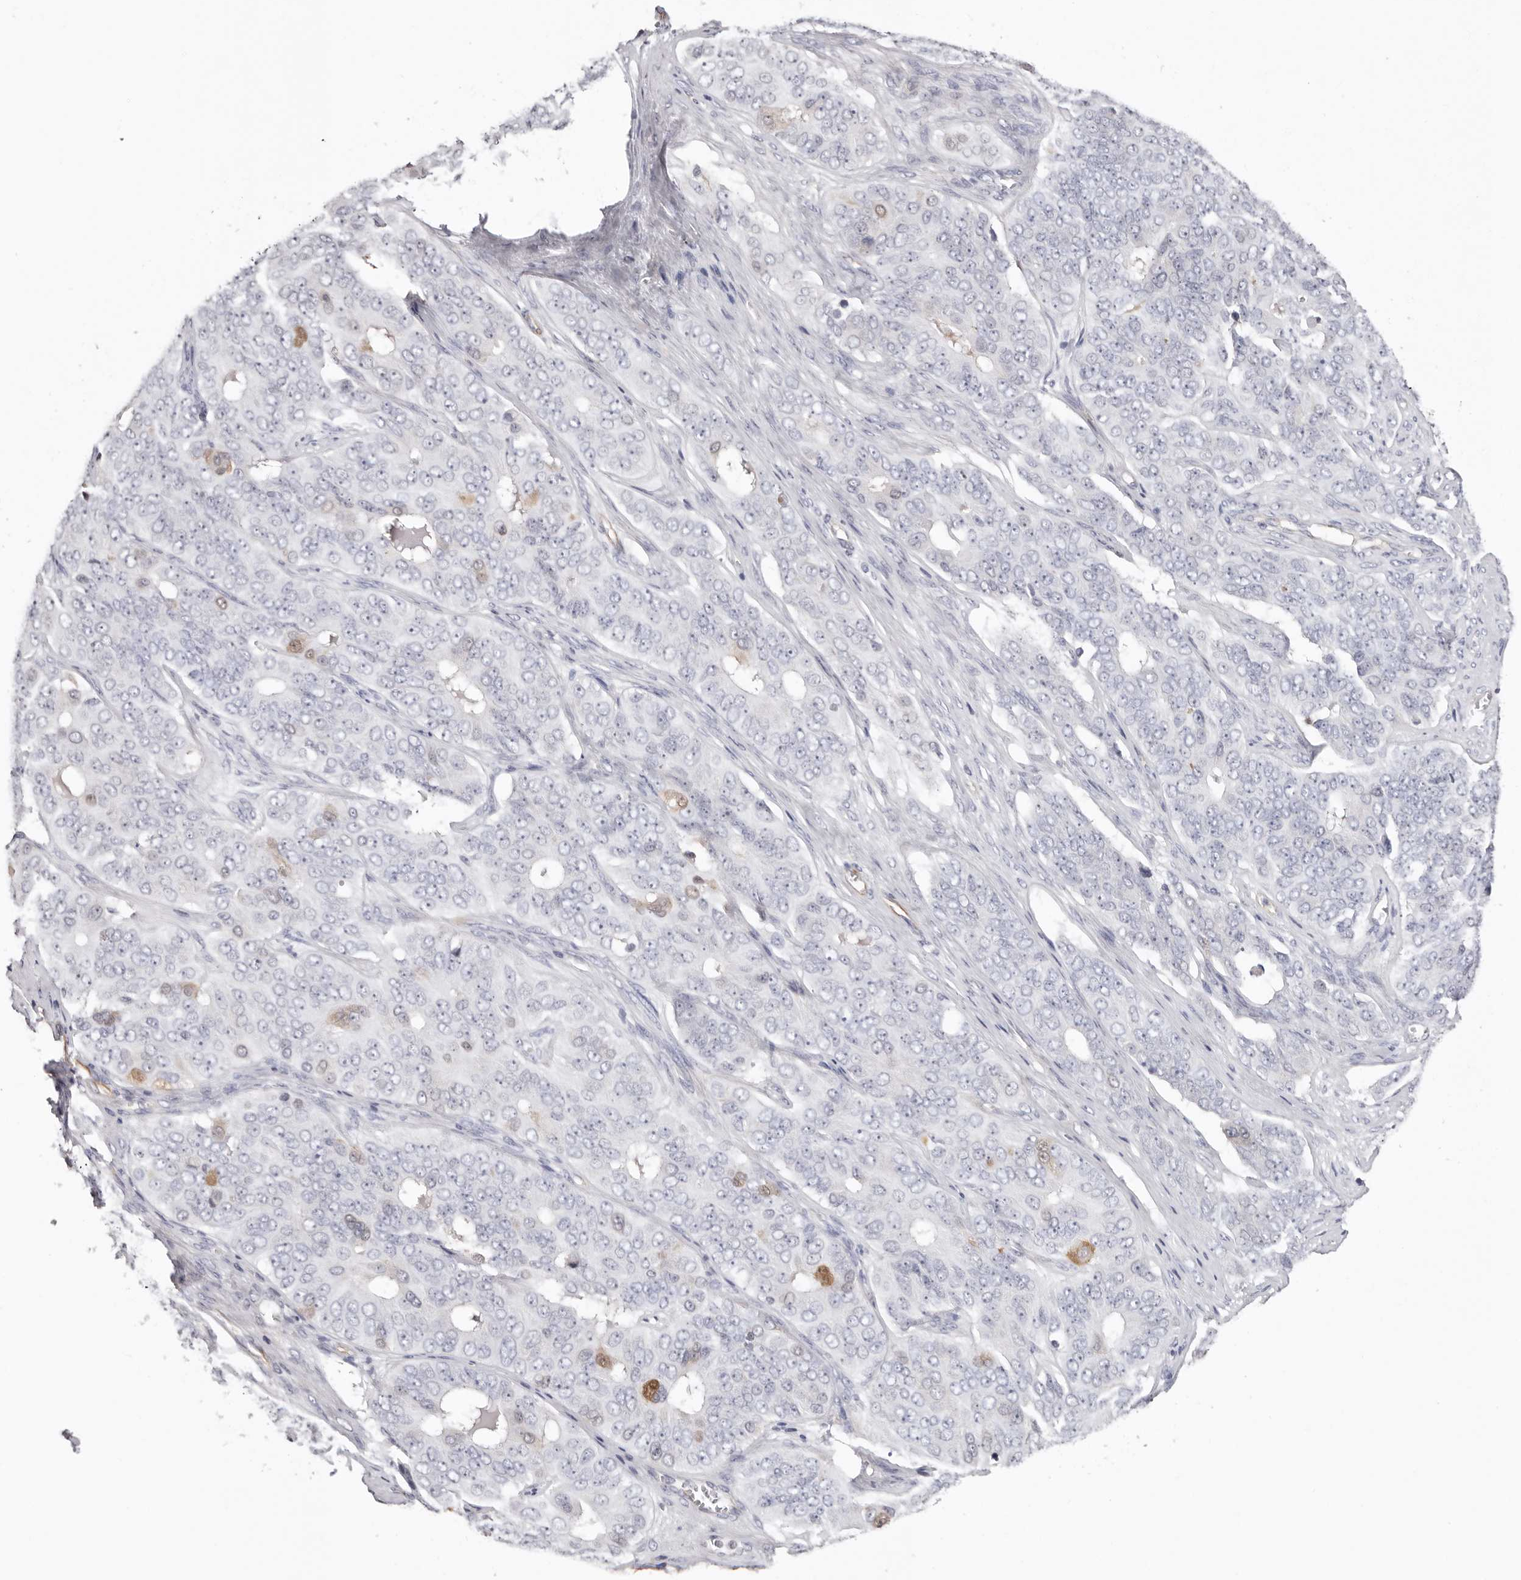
{"staining": {"intensity": "weak", "quantity": "<25%", "location": "cytoplasmic/membranous,nuclear"}, "tissue": "ovarian cancer", "cell_type": "Tumor cells", "image_type": "cancer", "snomed": [{"axis": "morphology", "description": "Carcinoma, endometroid"}, {"axis": "topography", "description": "Ovary"}], "caption": "This photomicrograph is of ovarian cancer (endometroid carcinoma) stained with immunohistochemistry (IHC) to label a protein in brown with the nuclei are counter-stained blue. There is no expression in tumor cells.", "gene": "PKDCC", "patient": {"sex": "female", "age": 51}}